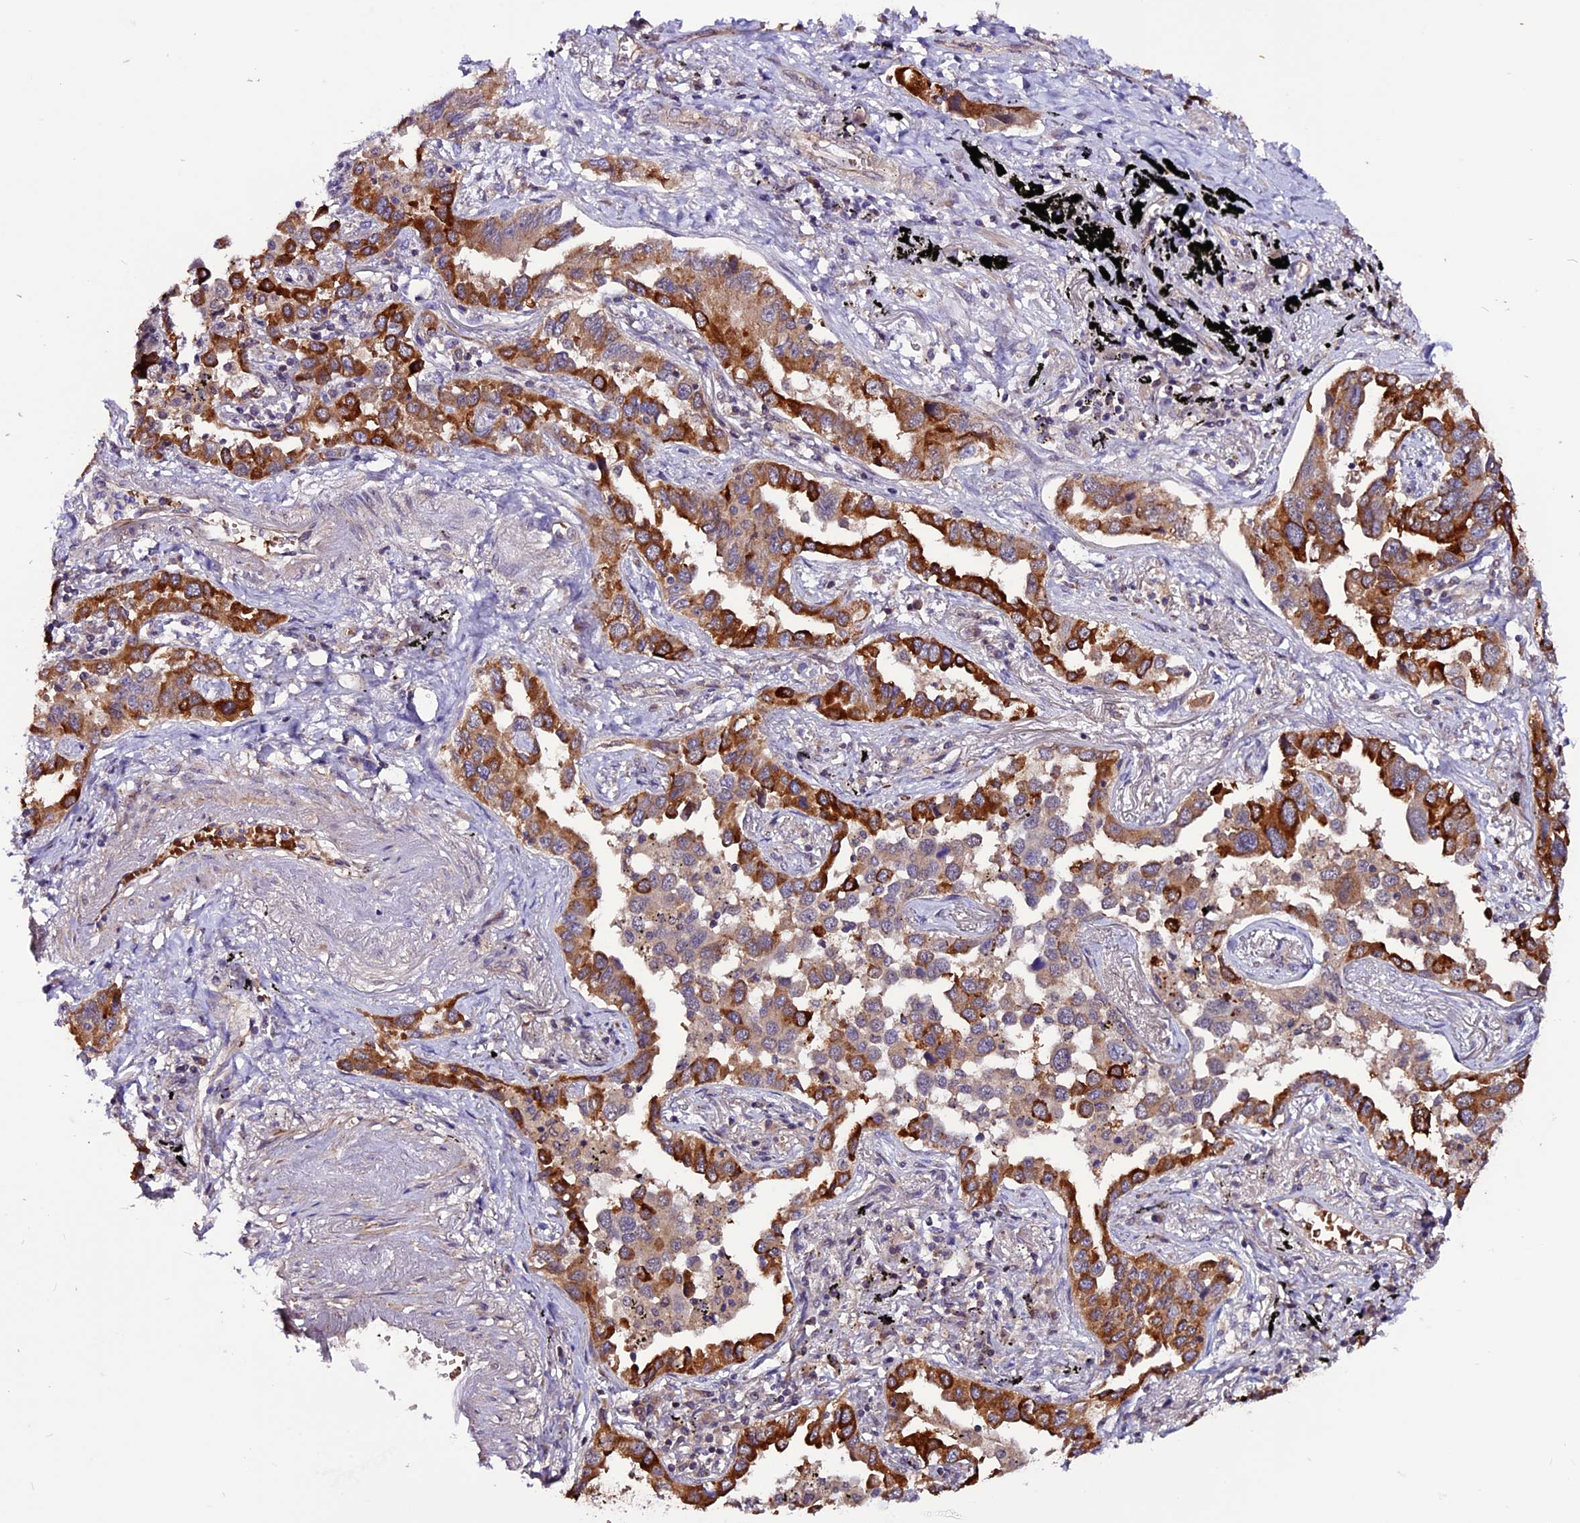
{"staining": {"intensity": "strong", "quantity": ">75%", "location": "cytoplasmic/membranous"}, "tissue": "lung cancer", "cell_type": "Tumor cells", "image_type": "cancer", "snomed": [{"axis": "morphology", "description": "Adenocarcinoma, NOS"}, {"axis": "topography", "description": "Lung"}], "caption": "Protein expression analysis of lung adenocarcinoma shows strong cytoplasmic/membranous positivity in approximately >75% of tumor cells.", "gene": "RINL", "patient": {"sex": "male", "age": 67}}